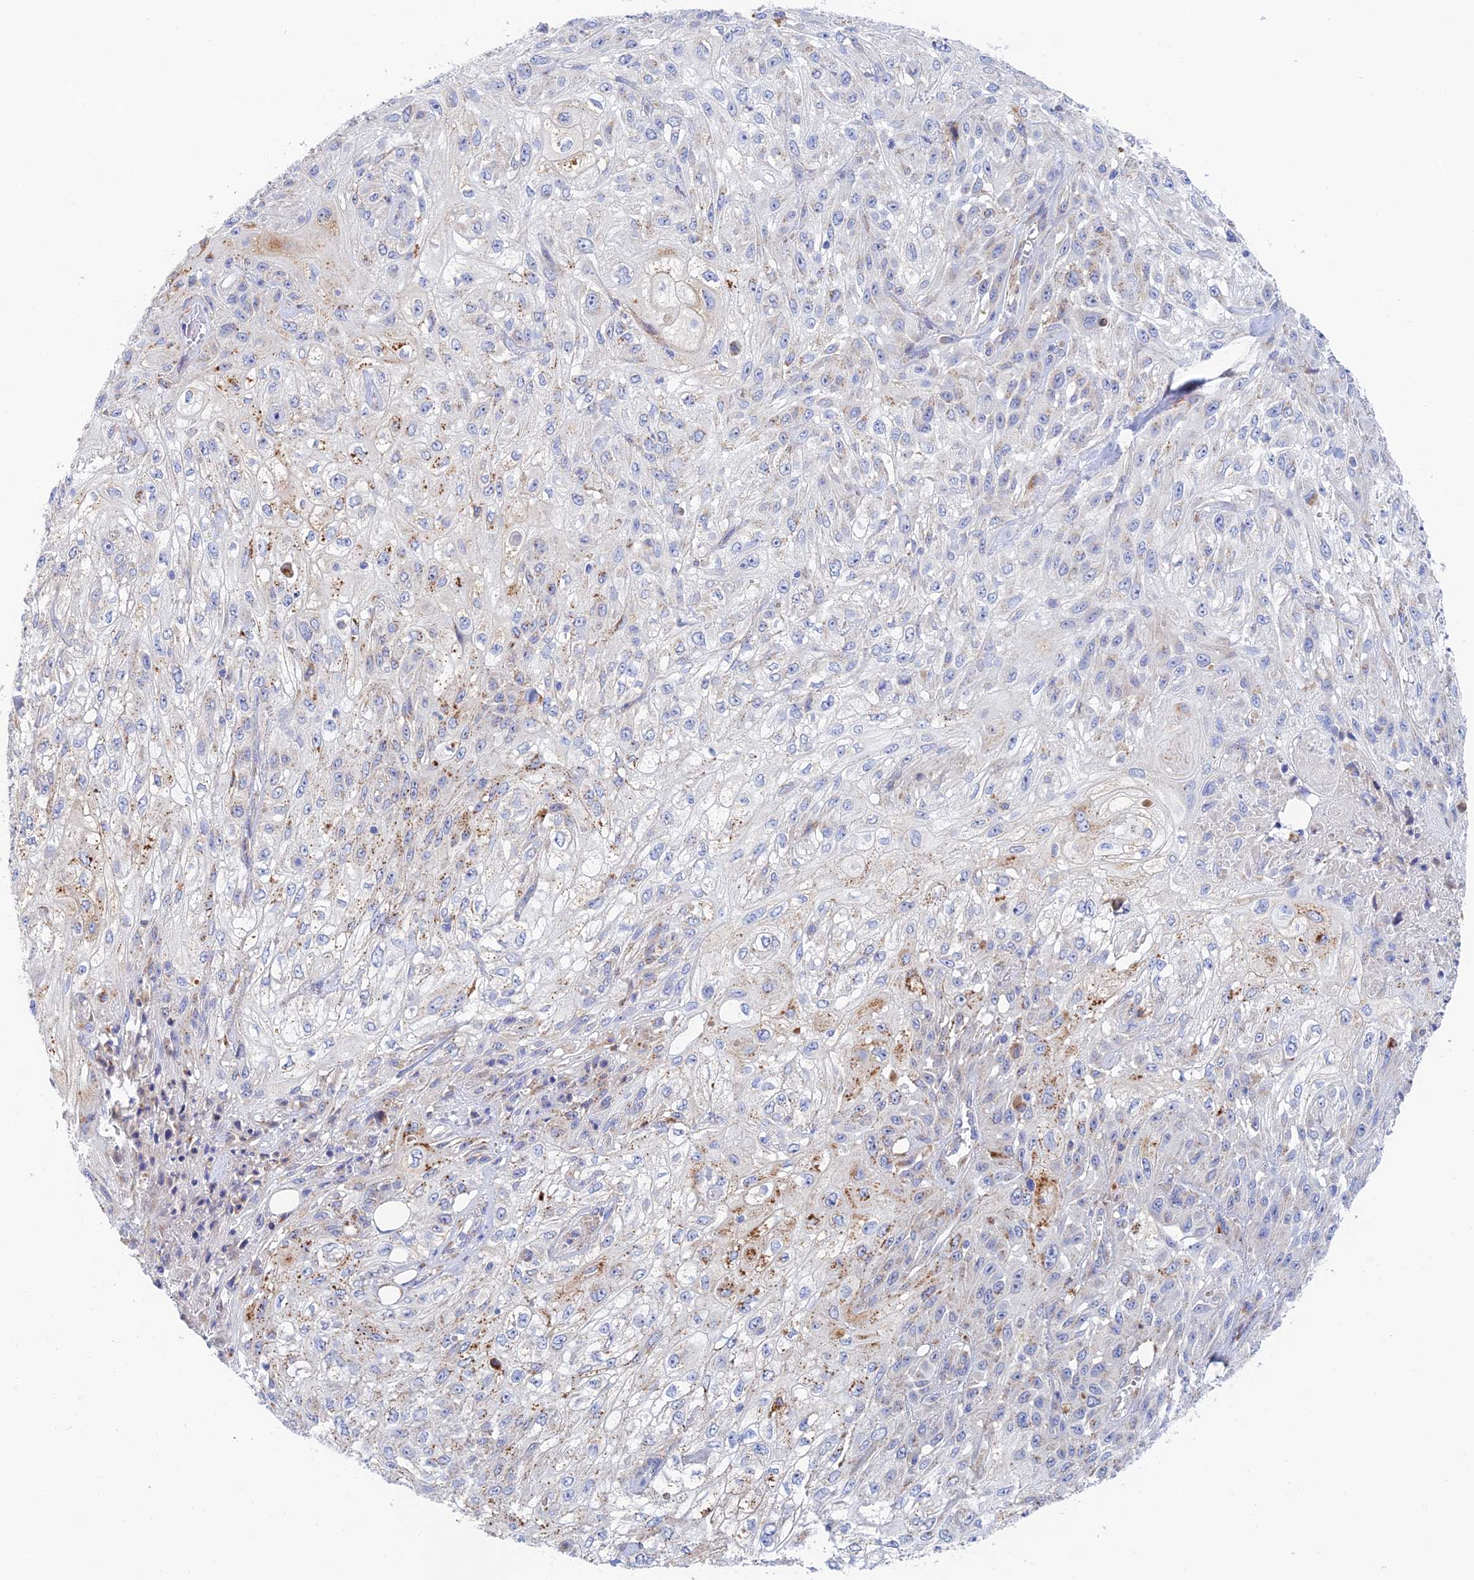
{"staining": {"intensity": "moderate", "quantity": "<25%", "location": "cytoplasmic/membranous"}, "tissue": "skin cancer", "cell_type": "Tumor cells", "image_type": "cancer", "snomed": [{"axis": "morphology", "description": "Squamous cell carcinoma, NOS"}, {"axis": "morphology", "description": "Squamous cell carcinoma, metastatic, NOS"}, {"axis": "topography", "description": "Skin"}, {"axis": "topography", "description": "Lymph node"}], "caption": "Immunohistochemistry of skin cancer (squamous cell carcinoma) reveals low levels of moderate cytoplasmic/membranous positivity in approximately <25% of tumor cells.", "gene": "RPGRIP1L", "patient": {"sex": "male", "age": 75}}